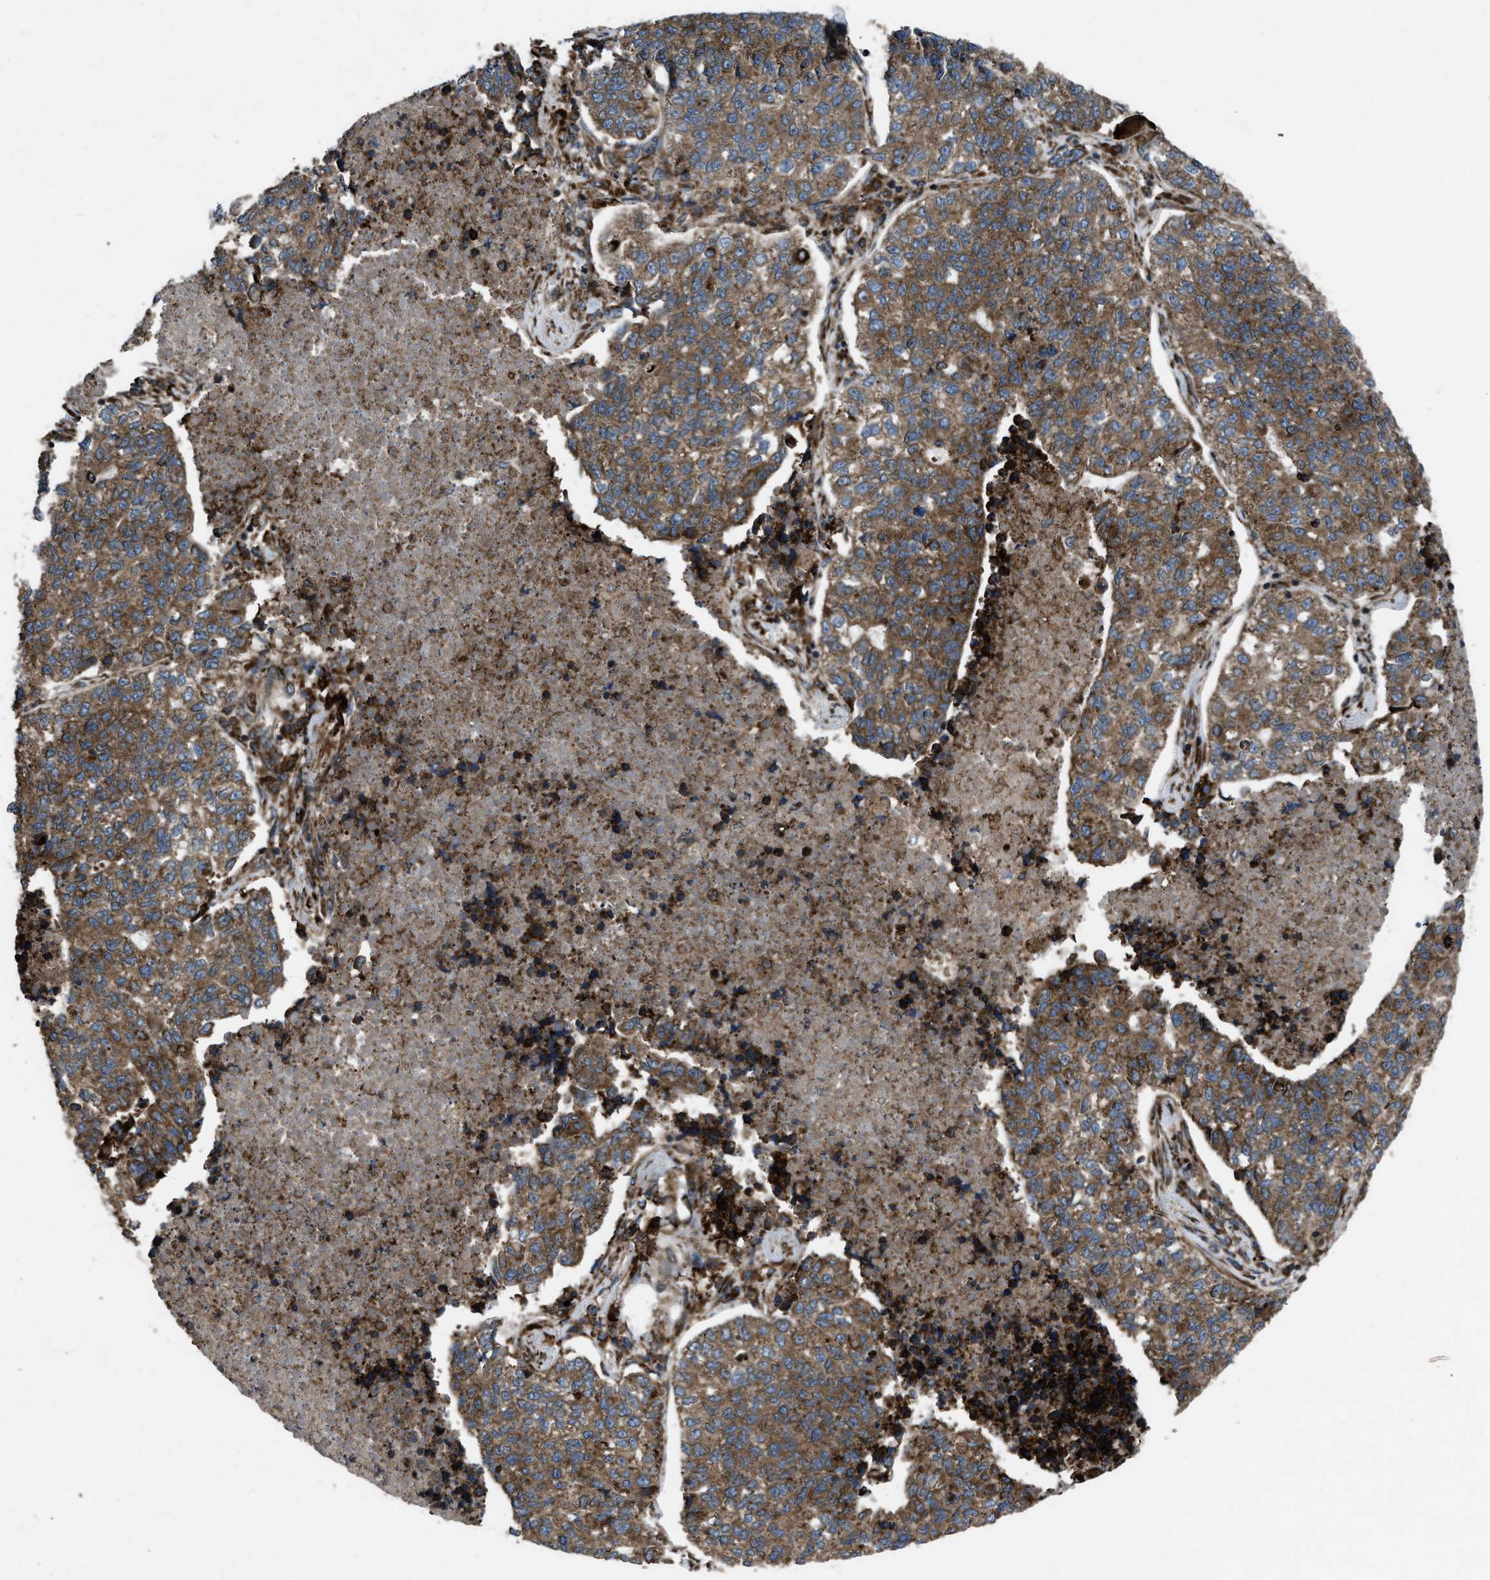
{"staining": {"intensity": "moderate", "quantity": ">75%", "location": "cytoplasmic/membranous"}, "tissue": "lung cancer", "cell_type": "Tumor cells", "image_type": "cancer", "snomed": [{"axis": "morphology", "description": "Adenocarcinoma, NOS"}, {"axis": "topography", "description": "Lung"}], "caption": "The image exhibits immunohistochemical staining of lung cancer. There is moderate cytoplasmic/membranous staining is present in approximately >75% of tumor cells.", "gene": "PER3", "patient": {"sex": "male", "age": 49}}